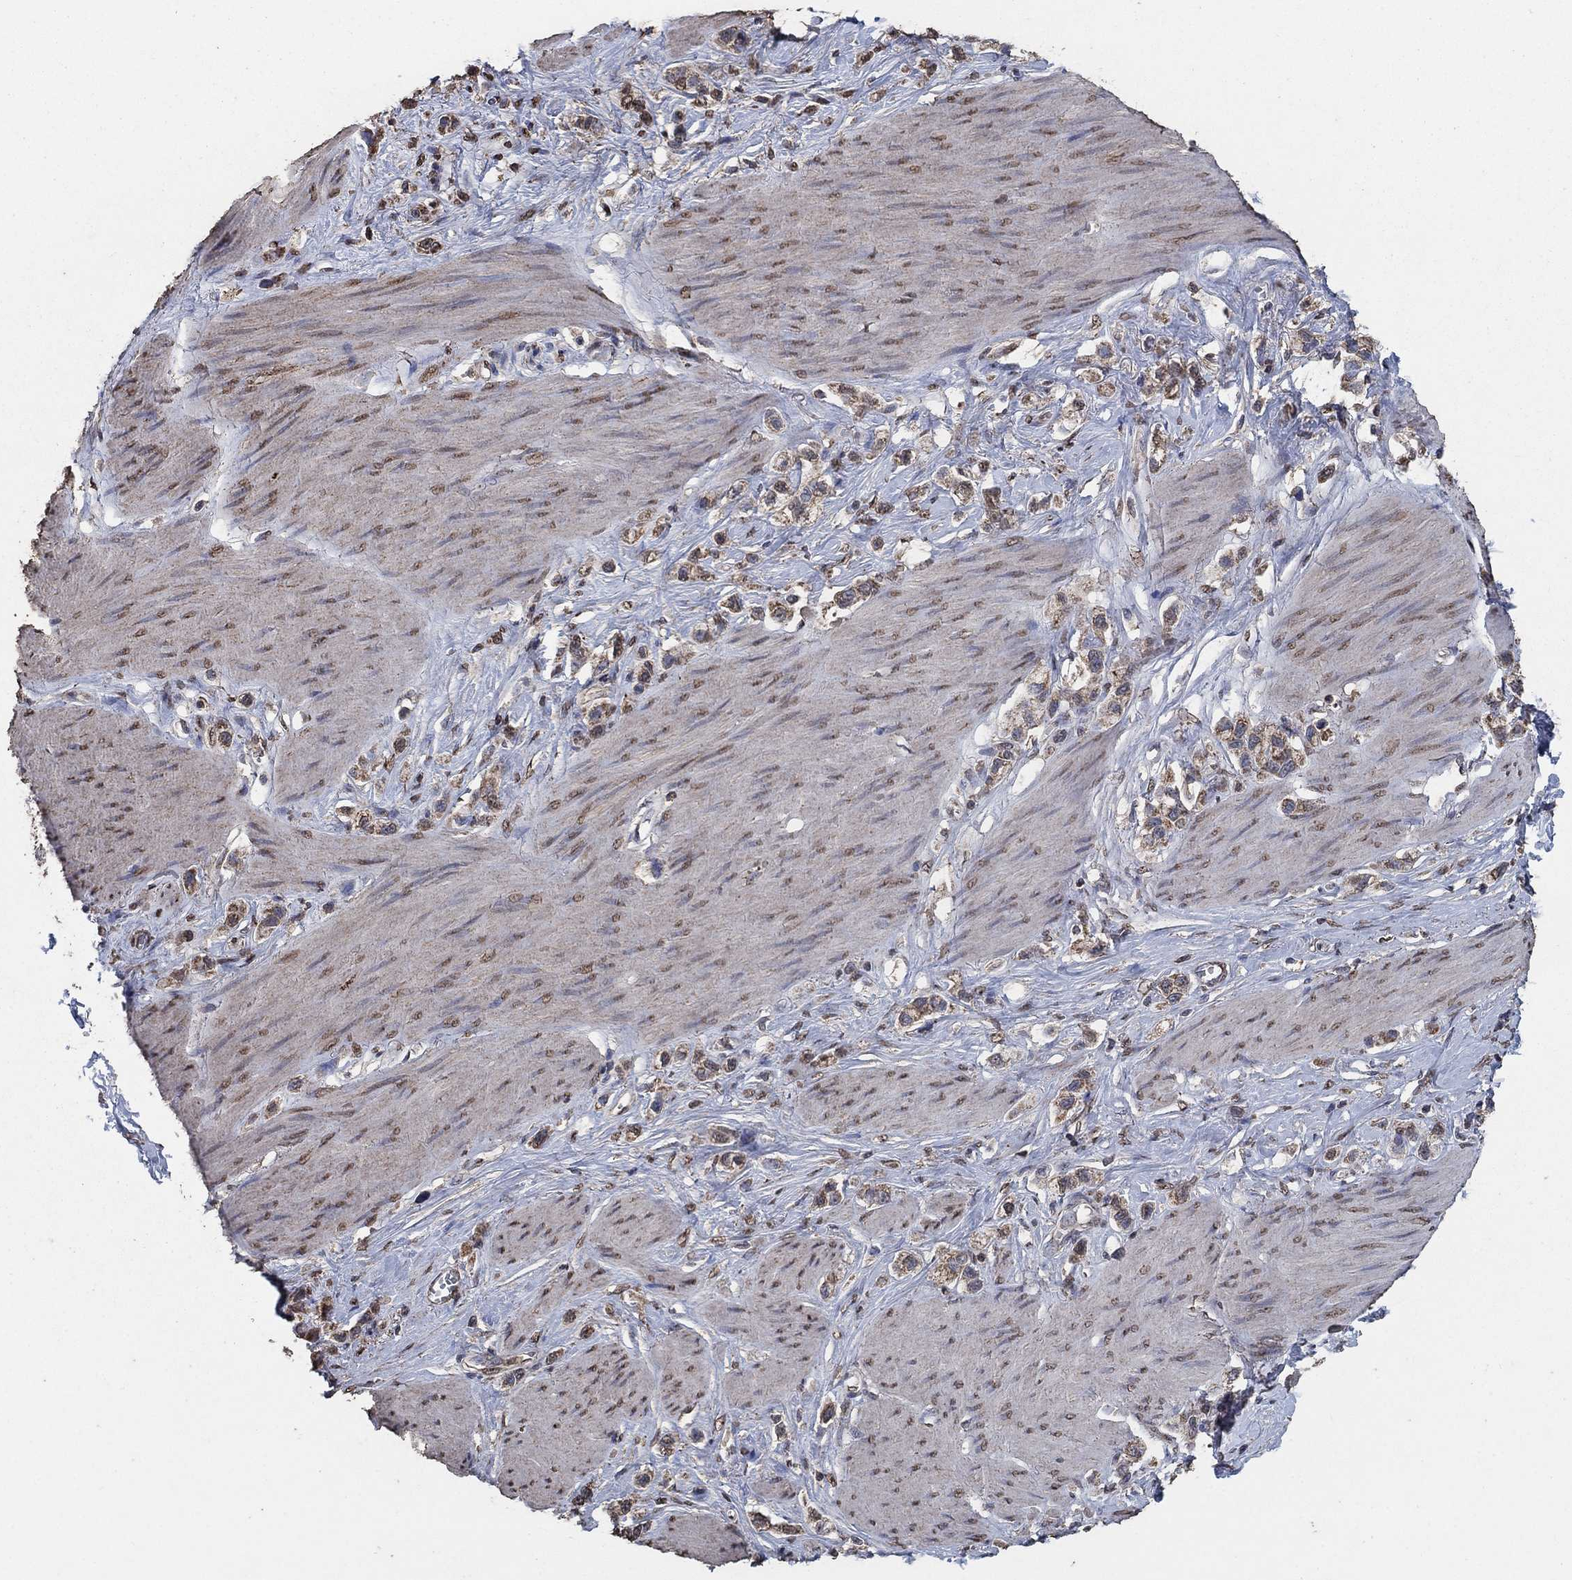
{"staining": {"intensity": "moderate", "quantity": "25%-75%", "location": "cytoplasmic/membranous"}, "tissue": "stomach cancer", "cell_type": "Tumor cells", "image_type": "cancer", "snomed": [{"axis": "morphology", "description": "Normal tissue, NOS"}, {"axis": "morphology", "description": "Adenocarcinoma, NOS"}, {"axis": "morphology", "description": "Adenocarcinoma, High grade"}, {"axis": "topography", "description": "Stomach, upper"}, {"axis": "topography", "description": "Stomach"}], "caption": "Tumor cells demonstrate medium levels of moderate cytoplasmic/membranous positivity in about 25%-75% of cells in human high-grade adenocarcinoma (stomach).", "gene": "MRPS24", "patient": {"sex": "female", "age": 65}}